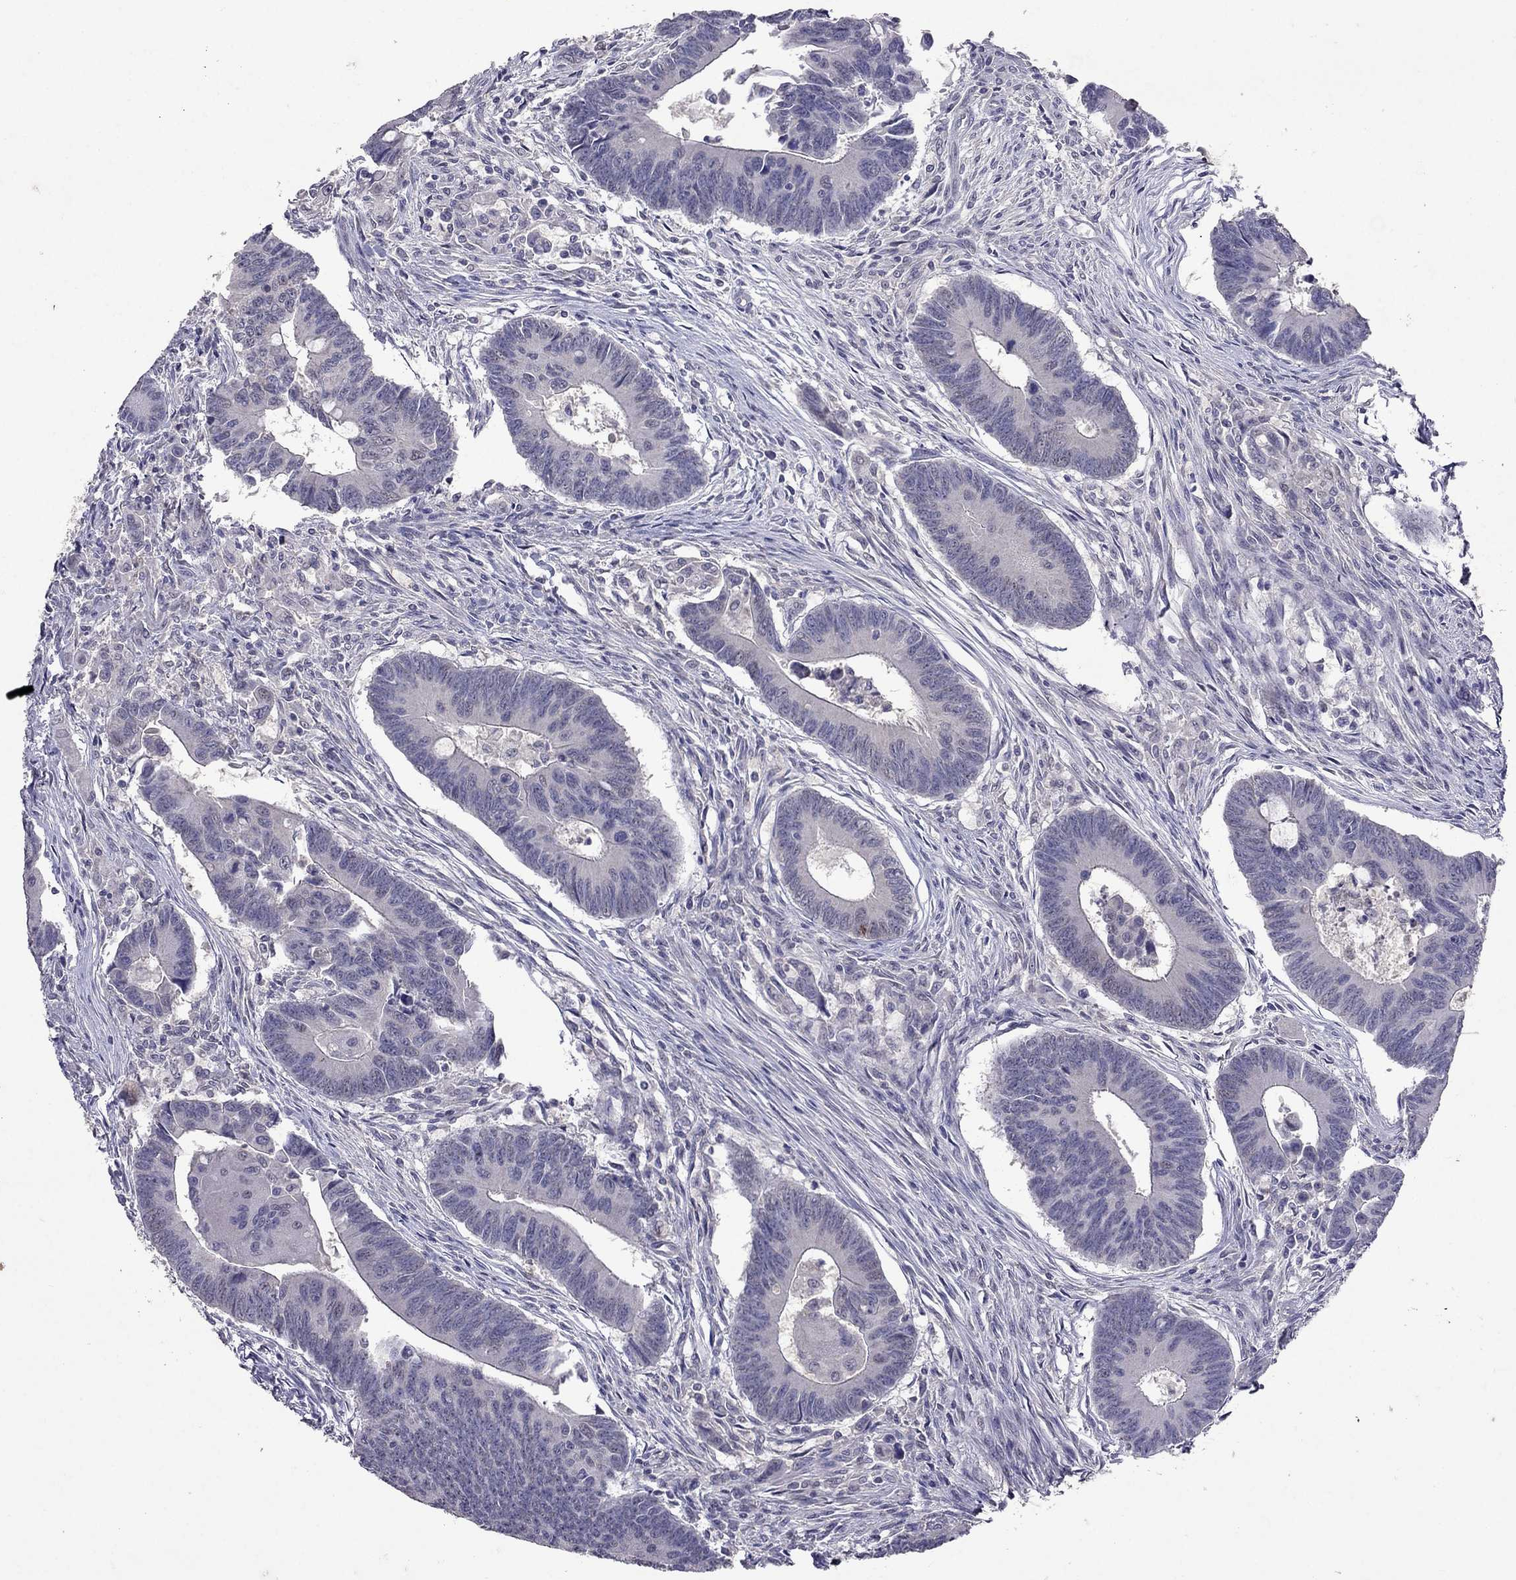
{"staining": {"intensity": "negative", "quantity": "none", "location": "none"}, "tissue": "colorectal cancer", "cell_type": "Tumor cells", "image_type": "cancer", "snomed": [{"axis": "morphology", "description": "Adenocarcinoma, NOS"}, {"axis": "topography", "description": "Rectum"}], "caption": "DAB immunohistochemical staining of colorectal cancer demonstrates no significant expression in tumor cells. (Stains: DAB immunohistochemistry with hematoxylin counter stain, Microscopy: brightfield microscopy at high magnification).", "gene": "FST", "patient": {"sex": "male", "age": 67}}